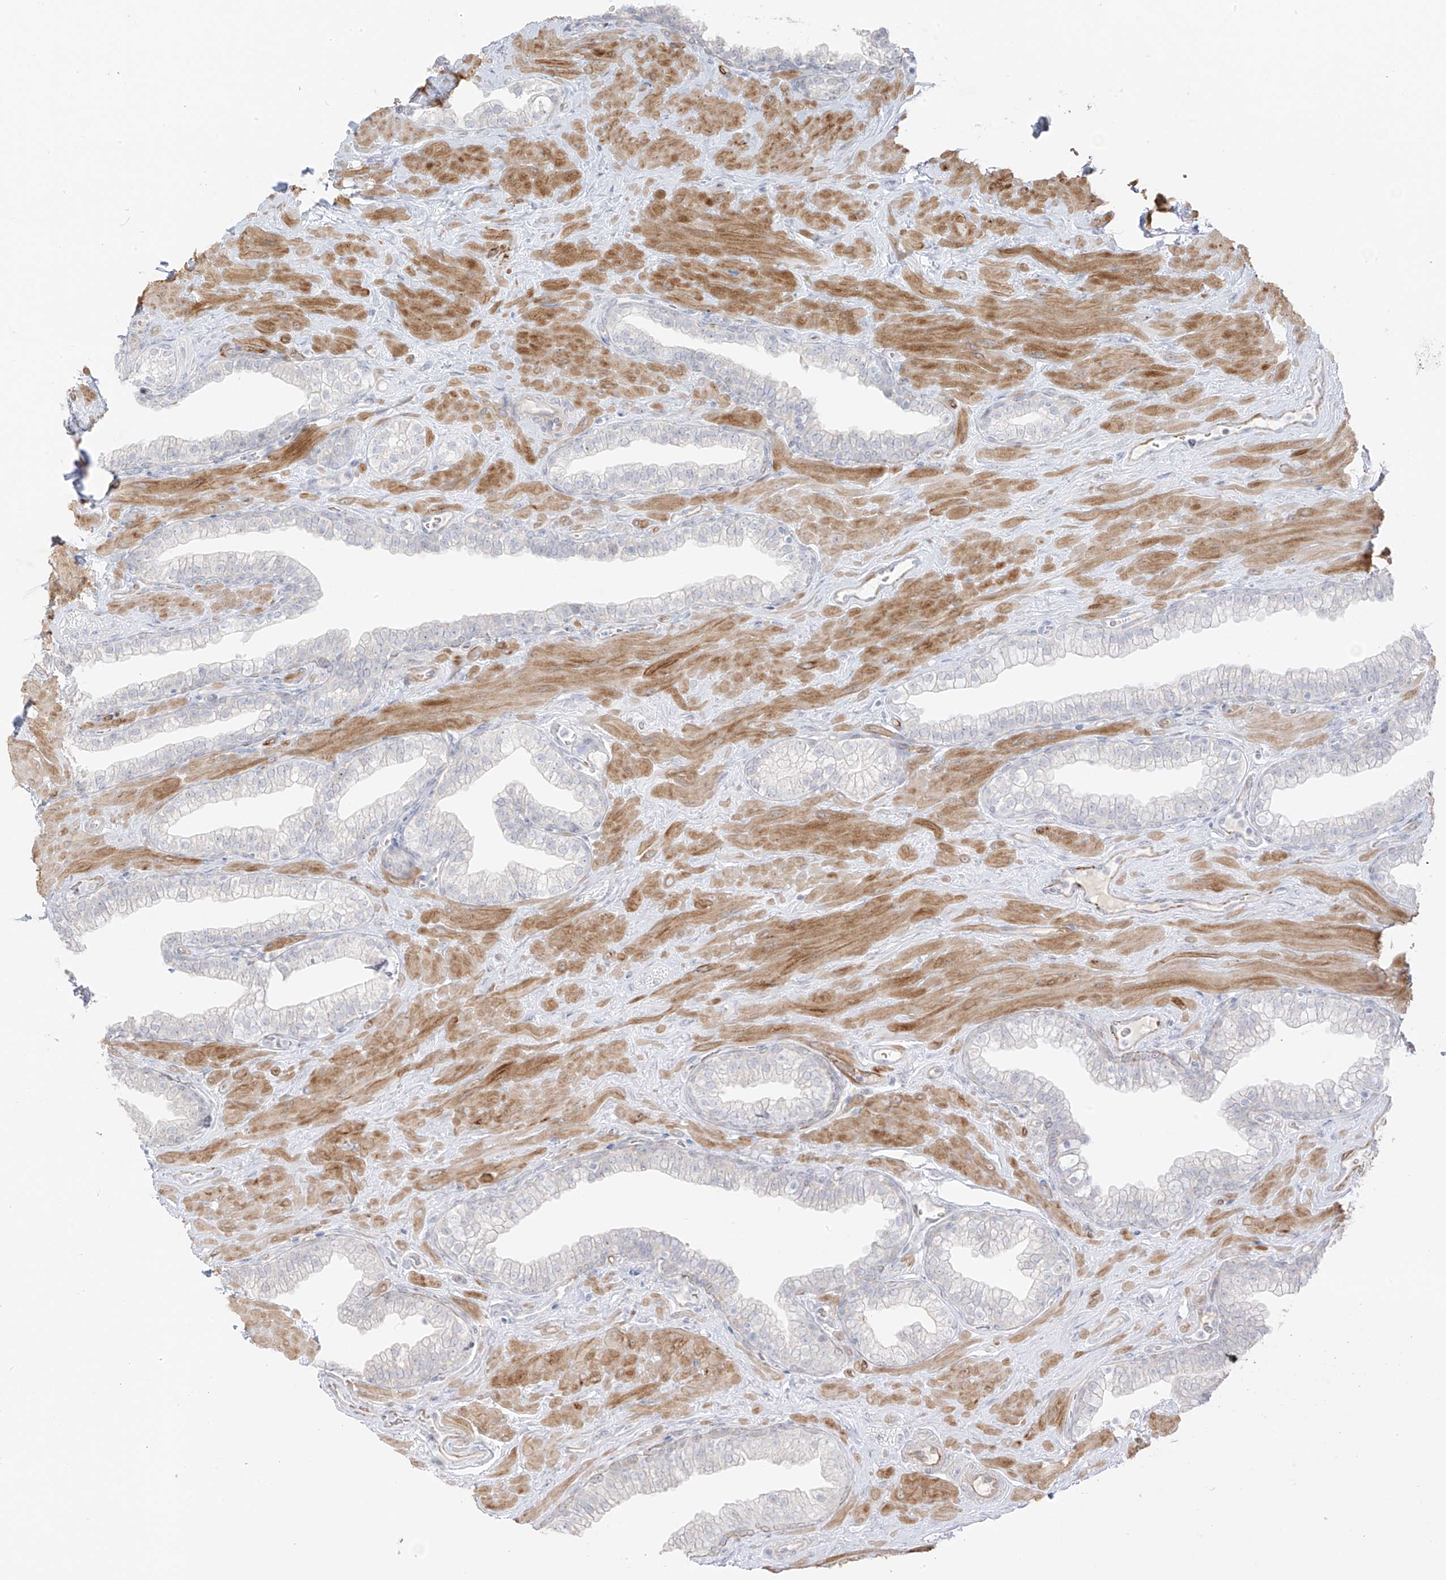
{"staining": {"intensity": "negative", "quantity": "none", "location": "none"}, "tissue": "prostate", "cell_type": "Glandular cells", "image_type": "normal", "snomed": [{"axis": "morphology", "description": "Normal tissue, NOS"}, {"axis": "morphology", "description": "Urothelial carcinoma, Low grade"}, {"axis": "topography", "description": "Urinary bladder"}, {"axis": "topography", "description": "Prostate"}], "caption": "Glandular cells show no significant positivity in benign prostate. (Stains: DAB IHC with hematoxylin counter stain, Microscopy: brightfield microscopy at high magnification).", "gene": "C11orf87", "patient": {"sex": "male", "age": 60}}